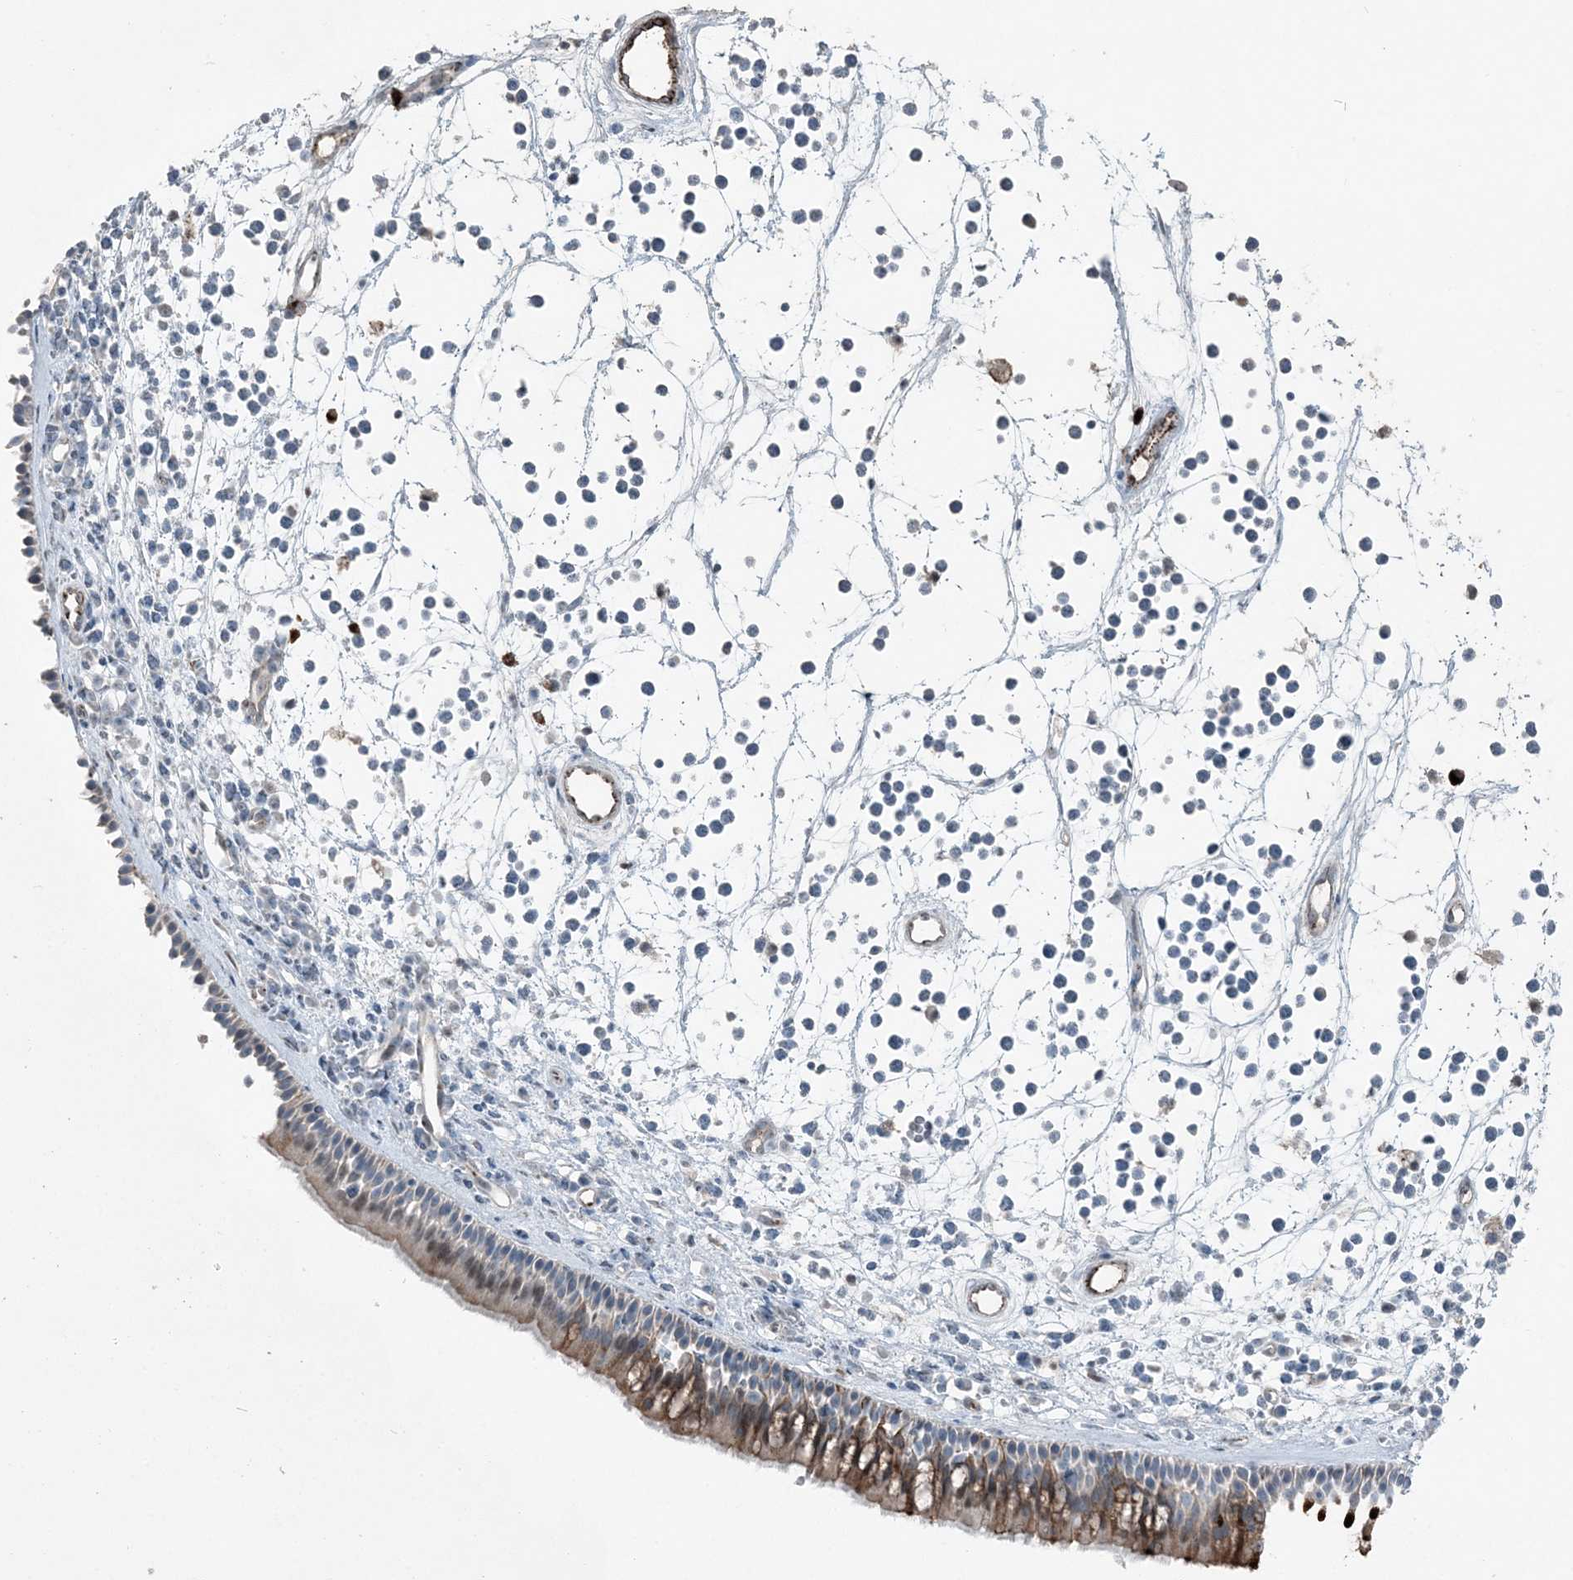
{"staining": {"intensity": "moderate", "quantity": "25%-75%", "location": "cytoplasmic/membranous"}, "tissue": "nasopharynx", "cell_type": "Respiratory epithelial cells", "image_type": "normal", "snomed": [{"axis": "morphology", "description": "Normal tissue, NOS"}, {"axis": "morphology", "description": "Inflammation, NOS"}, {"axis": "morphology", "description": "Malignant melanoma, Metastatic site"}, {"axis": "topography", "description": "Nasopharynx"}], "caption": "IHC of benign human nasopharynx displays medium levels of moderate cytoplasmic/membranous staining in about 25%-75% of respiratory epithelial cells. (Brightfield microscopy of DAB IHC at high magnification).", "gene": "ELOVL7", "patient": {"sex": "male", "age": 70}}